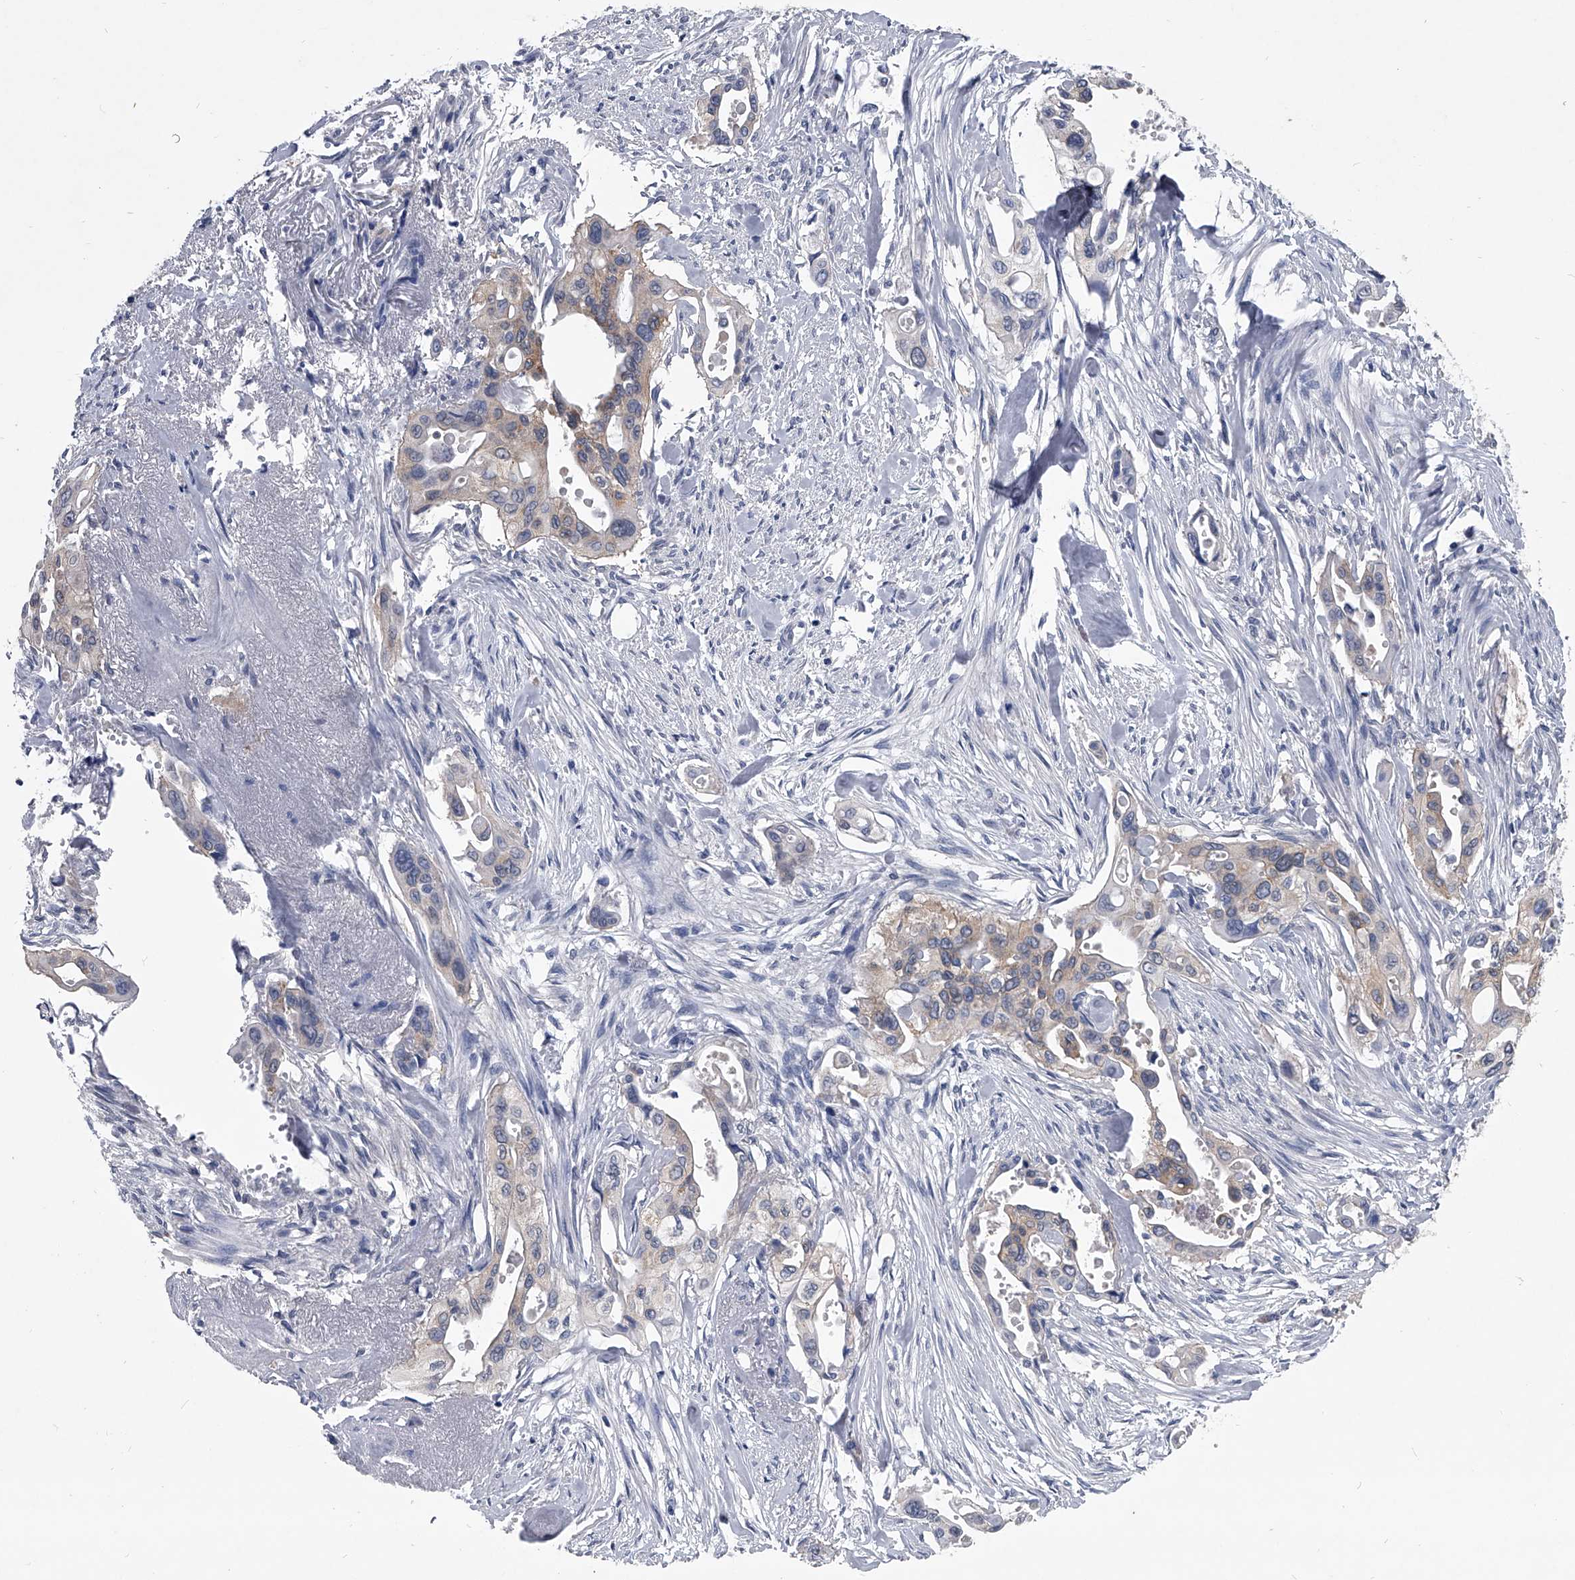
{"staining": {"intensity": "weak", "quantity": "25%-75%", "location": "cytoplasmic/membranous"}, "tissue": "pancreatic cancer", "cell_type": "Tumor cells", "image_type": "cancer", "snomed": [{"axis": "morphology", "description": "Adenocarcinoma, NOS"}, {"axis": "topography", "description": "Pancreas"}], "caption": "Pancreatic cancer stained with immunohistochemistry shows weak cytoplasmic/membranous expression in approximately 25%-75% of tumor cells. The staining was performed using DAB (3,3'-diaminobenzidine) to visualize the protein expression in brown, while the nuclei were stained in blue with hematoxylin (Magnification: 20x).", "gene": "BCAS1", "patient": {"sex": "male", "age": 77}}